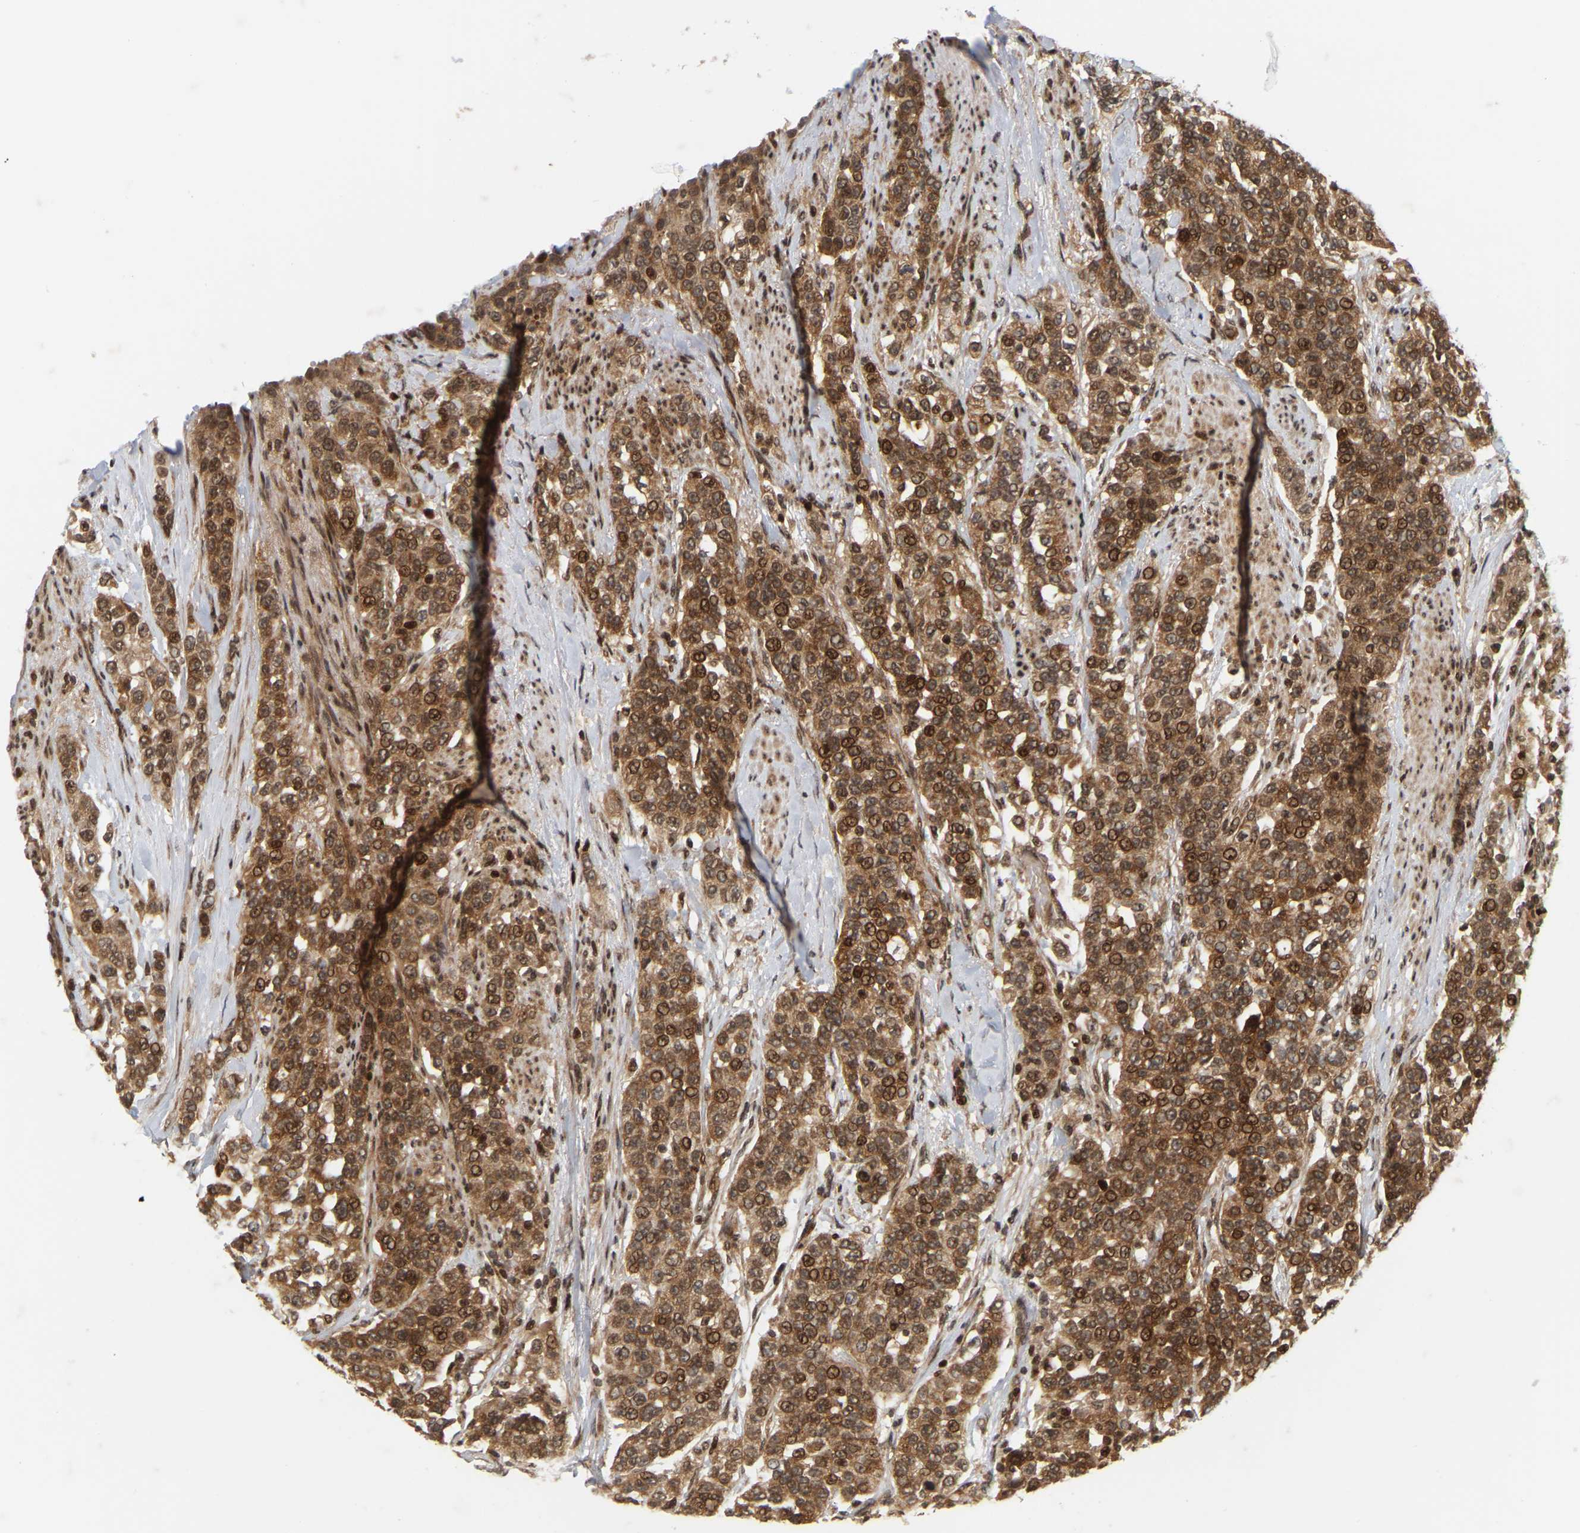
{"staining": {"intensity": "moderate", "quantity": ">75%", "location": "cytoplasmic/membranous,nuclear"}, "tissue": "urothelial cancer", "cell_type": "Tumor cells", "image_type": "cancer", "snomed": [{"axis": "morphology", "description": "Urothelial carcinoma, High grade"}, {"axis": "topography", "description": "Urinary bladder"}], "caption": "Tumor cells show moderate cytoplasmic/membranous and nuclear staining in approximately >75% of cells in urothelial carcinoma (high-grade). Using DAB (3,3'-diaminobenzidine) (brown) and hematoxylin (blue) stains, captured at high magnification using brightfield microscopy.", "gene": "NFE2L2", "patient": {"sex": "female", "age": 80}}